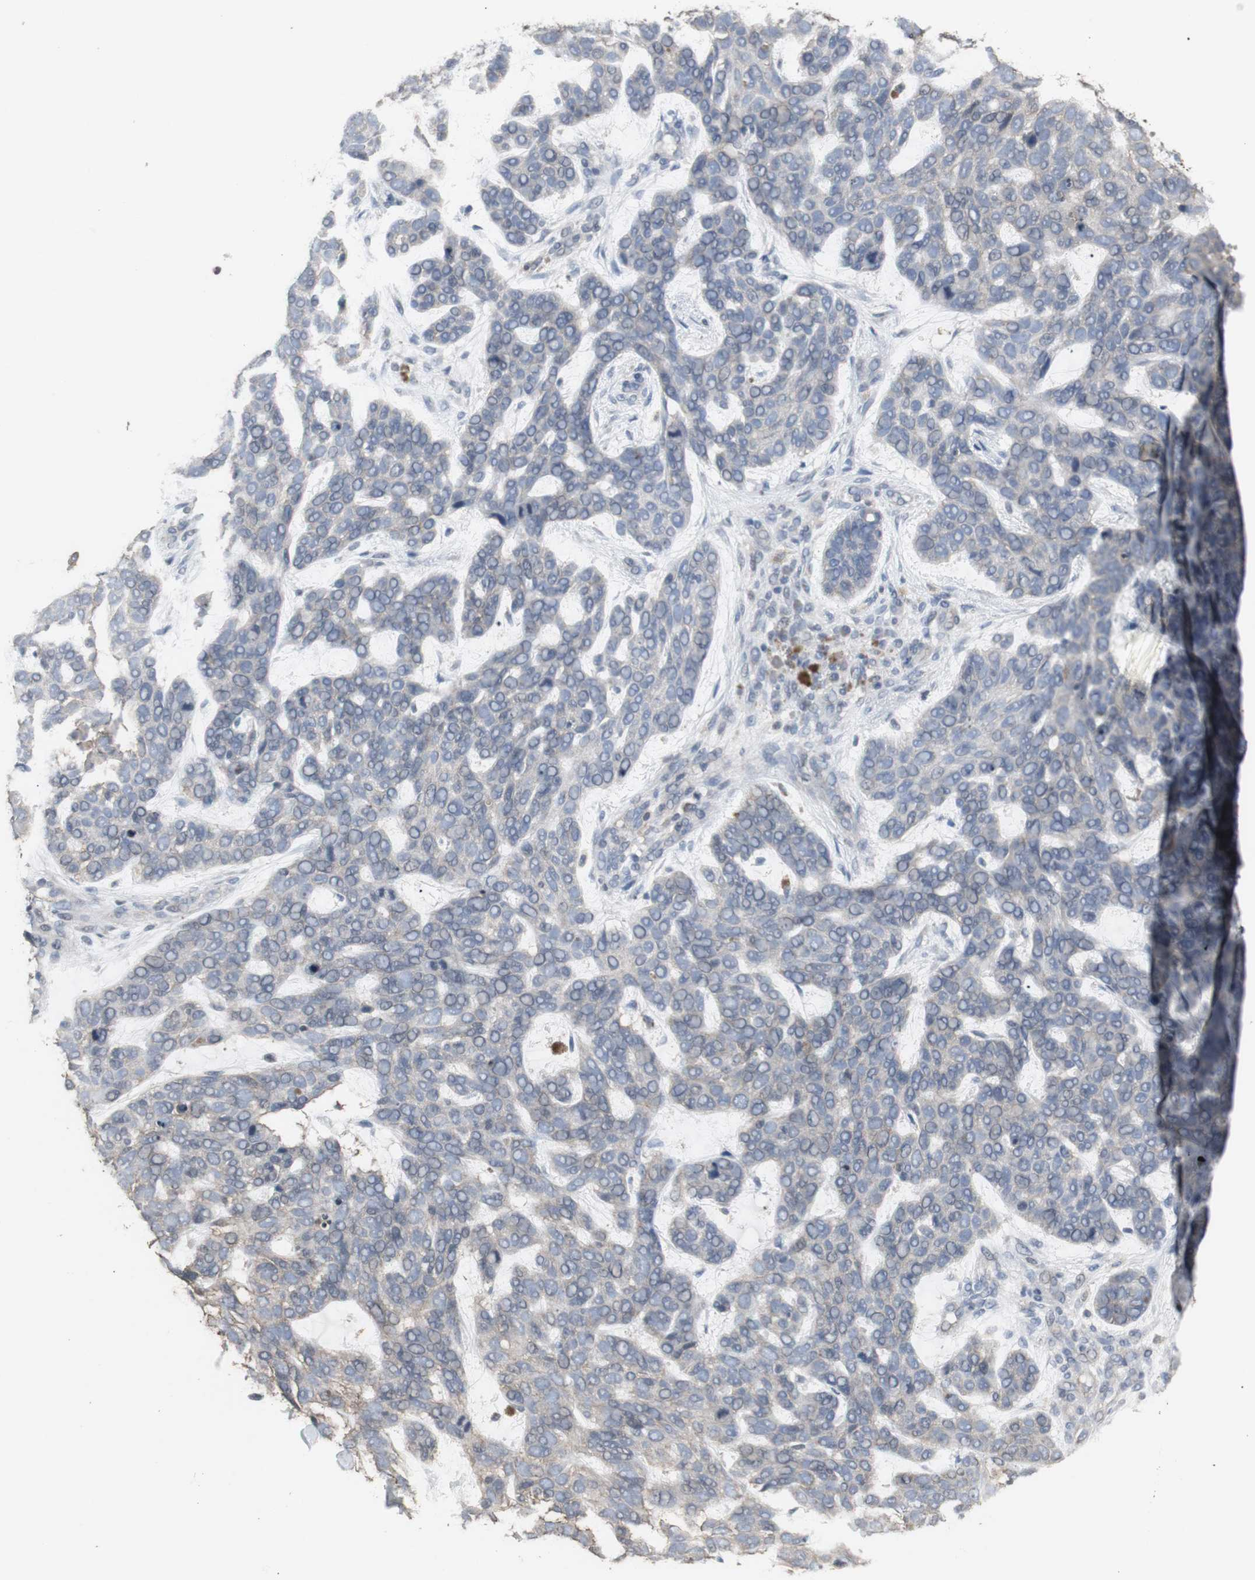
{"staining": {"intensity": "negative", "quantity": "none", "location": "none"}, "tissue": "skin cancer", "cell_type": "Tumor cells", "image_type": "cancer", "snomed": [{"axis": "morphology", "description": "Basal cell carcinoma"}, {"axis": "topography", "description": "Skin"}], "caption": "This is an IHC histopathology image of skin cancer. There is no staining in tumor cells.", "gene": "HPRT1", "patient": {"sex": "male", "age": 87}}